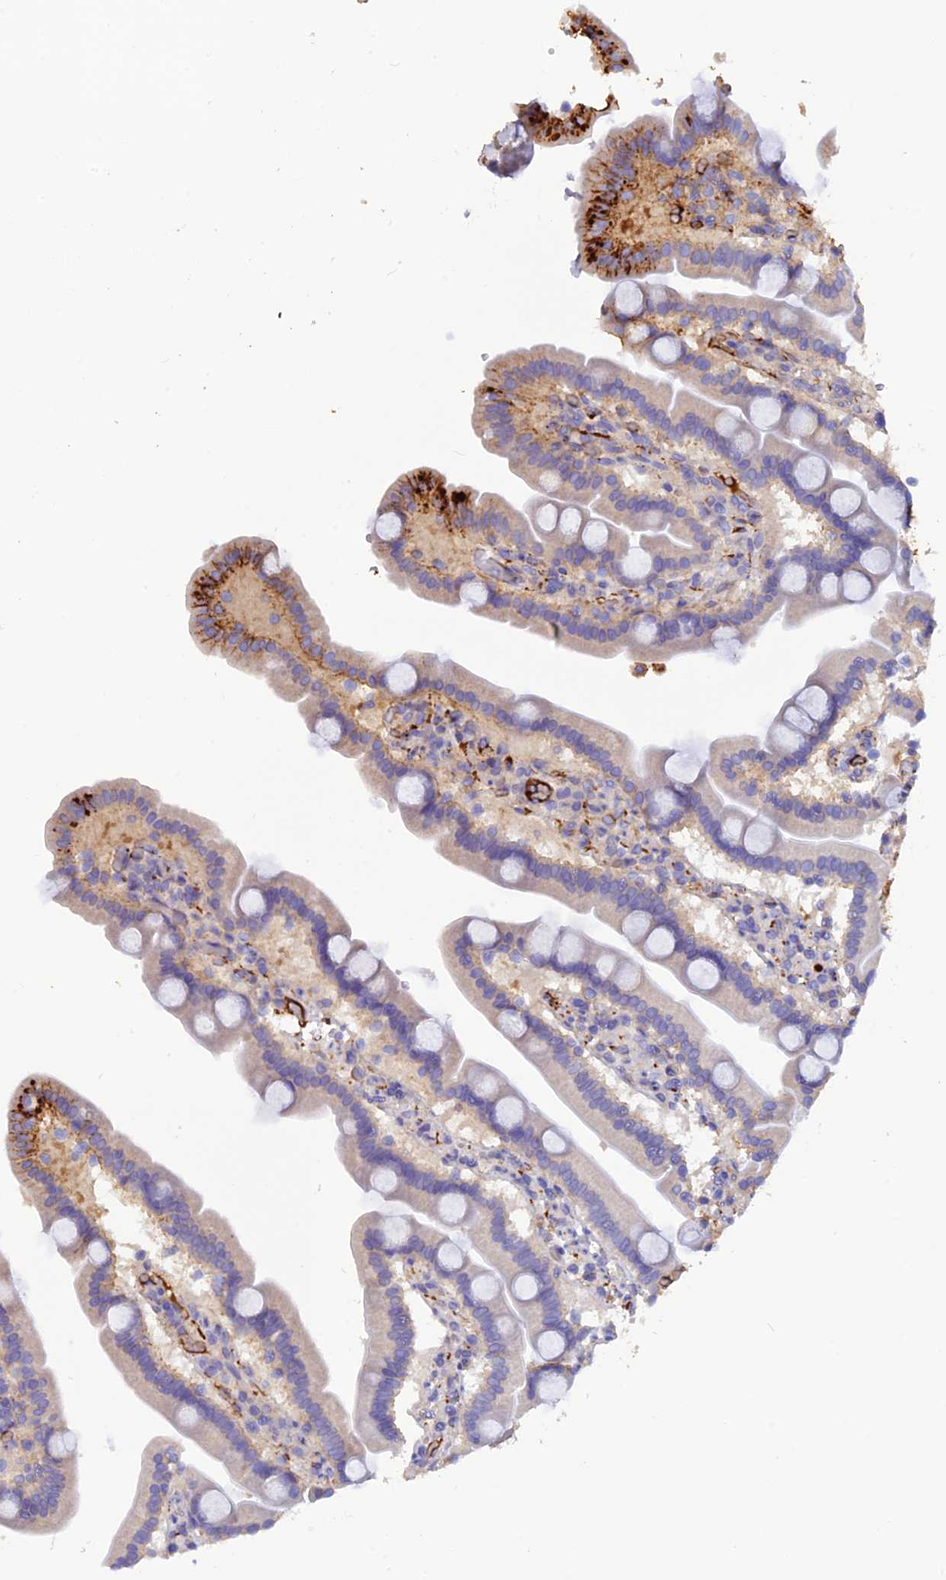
{"staining": {"intensity": "strong", "quantity": "<25%", "location": "cytoplasmic/membranous"}, "tissue": "duodenum", "cell_type": "Glandular cells", "image_type": "normal", "snomed": [{"axis": "morphology", "description": "Normal tissue, NOS"}, {"axis": "topography", "description": "Duodenum"}], "caption": "Immunohistochemical staining of unremarkable human duodenum demonstrates strong cytoplasmic/membranous protein expression in about <25% of glandular cells.", "gene": "PZP", "patient": {"sex": "male", "age": 55}}